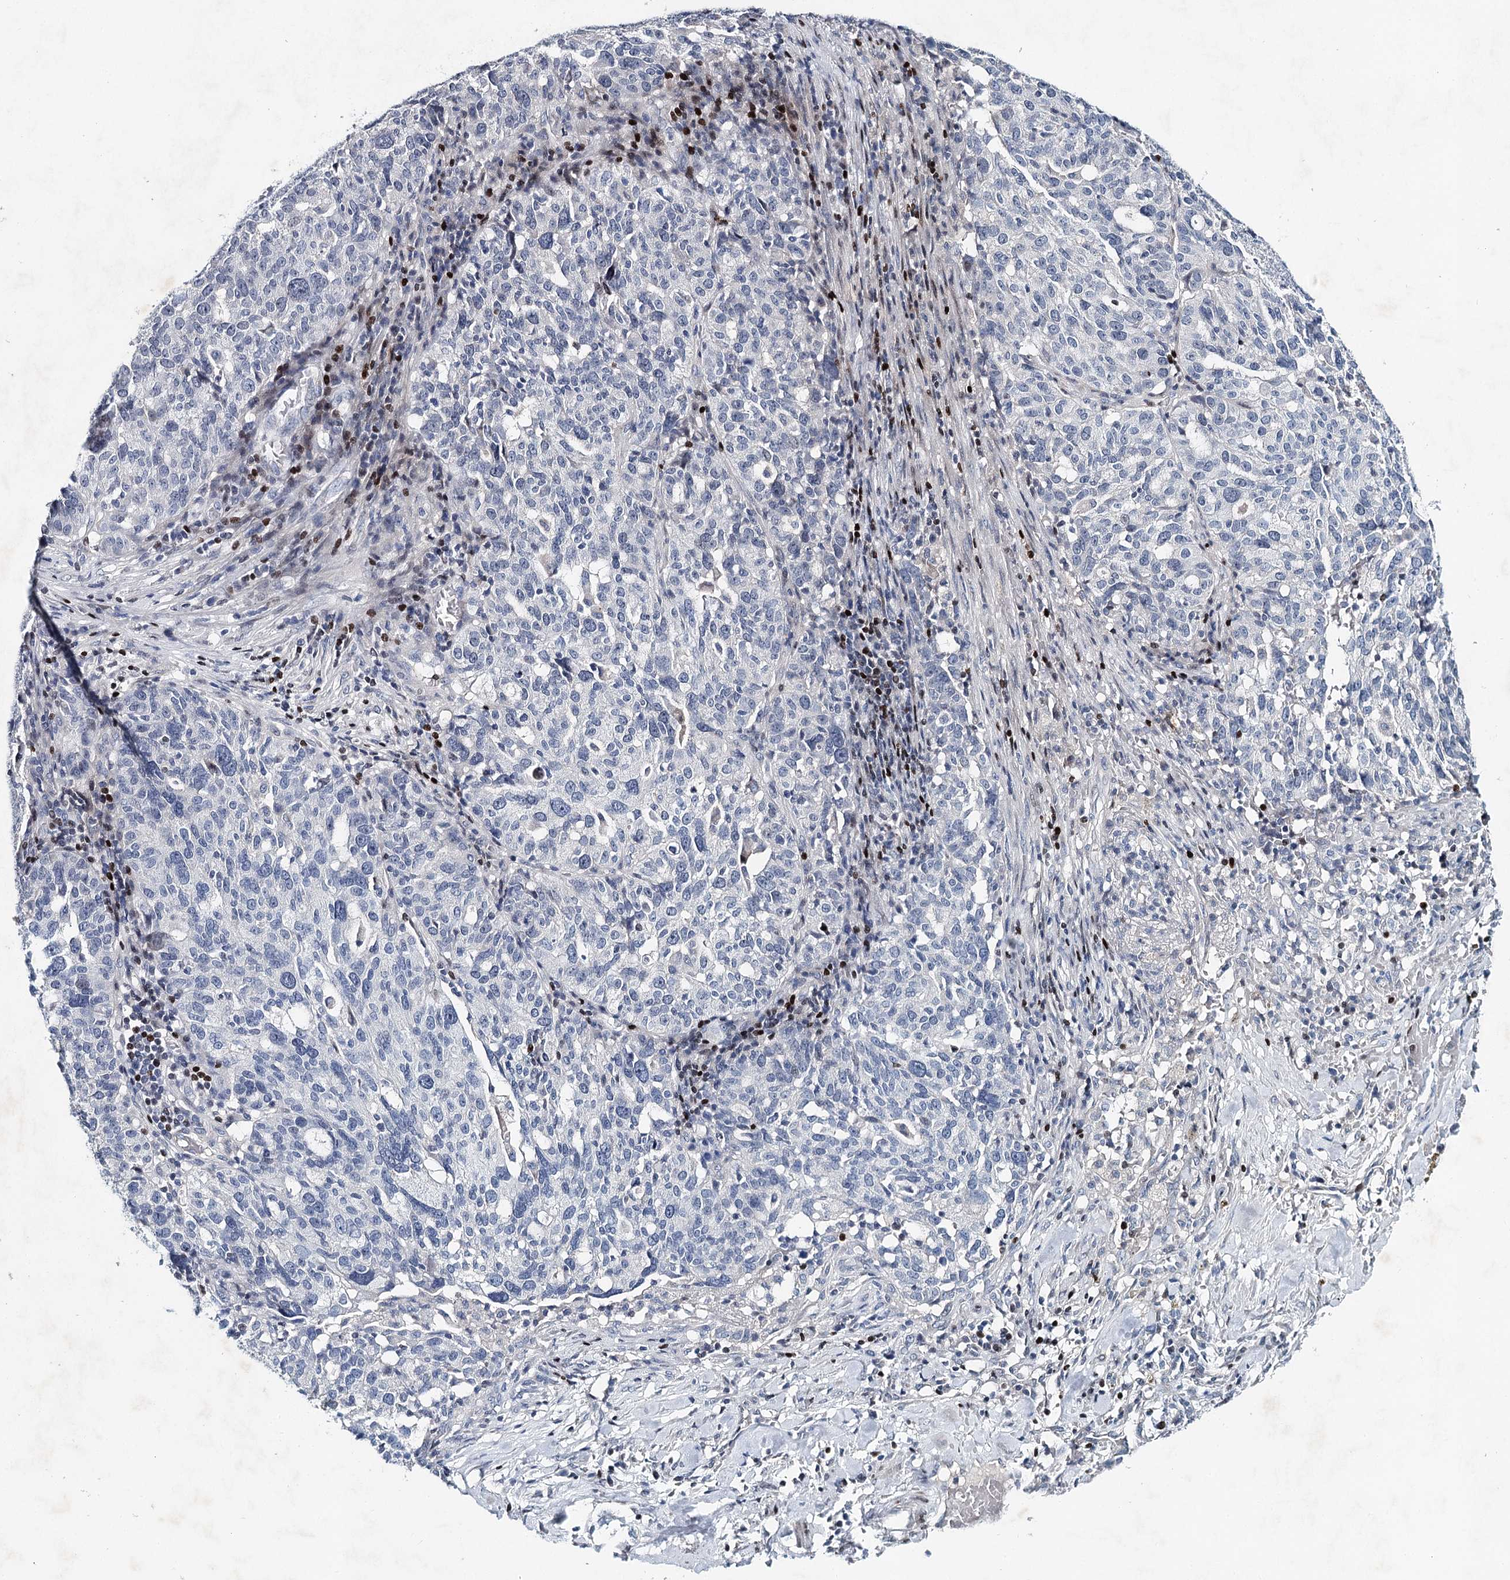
{"staining": {"intensity": "negative", "quantity": "none", "location": "none"}, "tissue": "ovarian cancer", "cell_type": "Tumor cells", "image_type": "cancer", "snomed": [{"axis": "morphology", "description": "Cystadenocarcinoma, serous, NOS"}, {"axis": "topography", "description": "Ovary"}], "caption": "Ovarian cancer (serous cystadenocarcinoma) was stained to show a protein in brown. There is no significant positivity in tumor cells. (Immunohistochemistry, brightfield microscopy, high magnification).", "gene": "FRMD4A", "patient": {"sex": "female", "age": 59}}